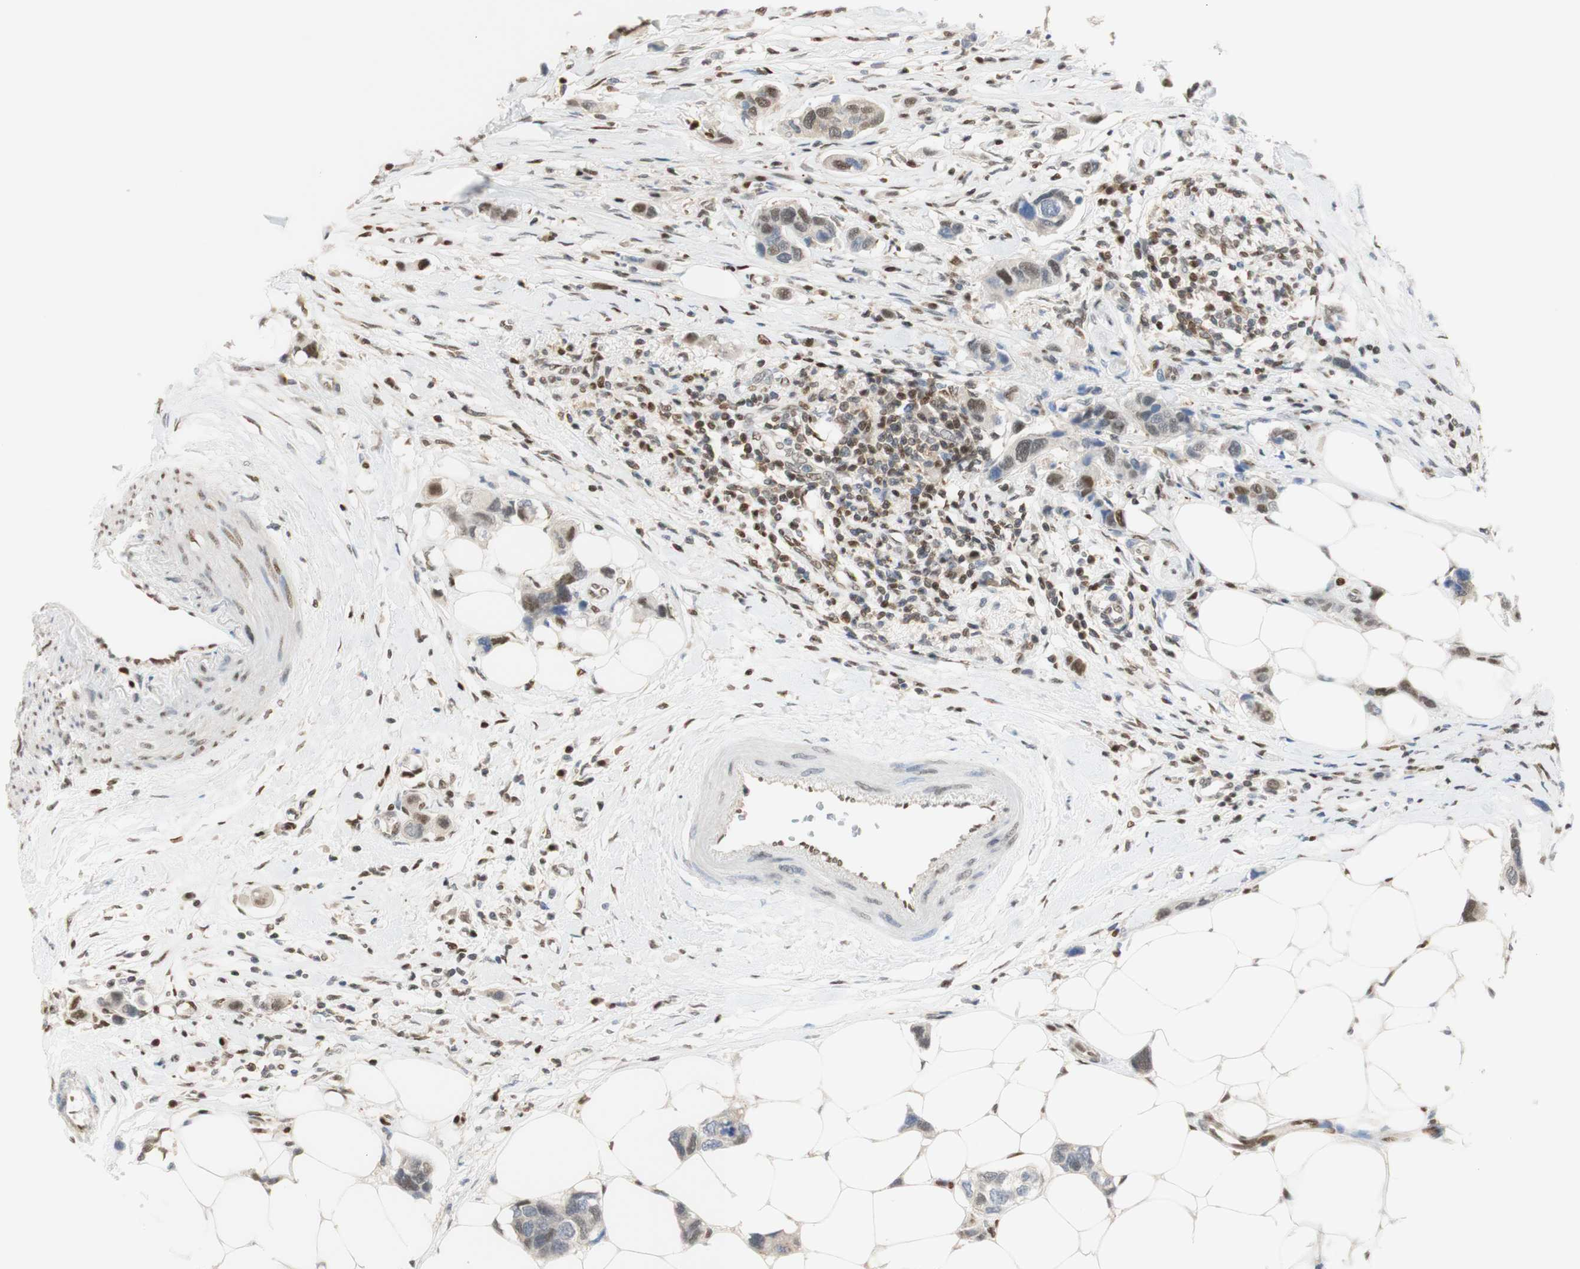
{"staining": {"intensity": "moderate", "quantity": "25%-75%", "location": "cytoplasmic/membranous,nuclear"}, "tissue": "breast cancer", "cell_type": "Tumor cells", "image_type": "cancer", "snomed": [{"axis": "morphology", "description": "Normal tissue, NOS"}, {"axis": "morphology", "description": "Duct carcinoma"}, {"axis": "topography", "description": "Breast"}], "caption": "Breast cancer (invasive ductal carcinoma) stained with a protein marker exhibits moderate staining in tumor cells.", "gene": "NAP1L4", "patient": {"sex": "female", "age": 50}}